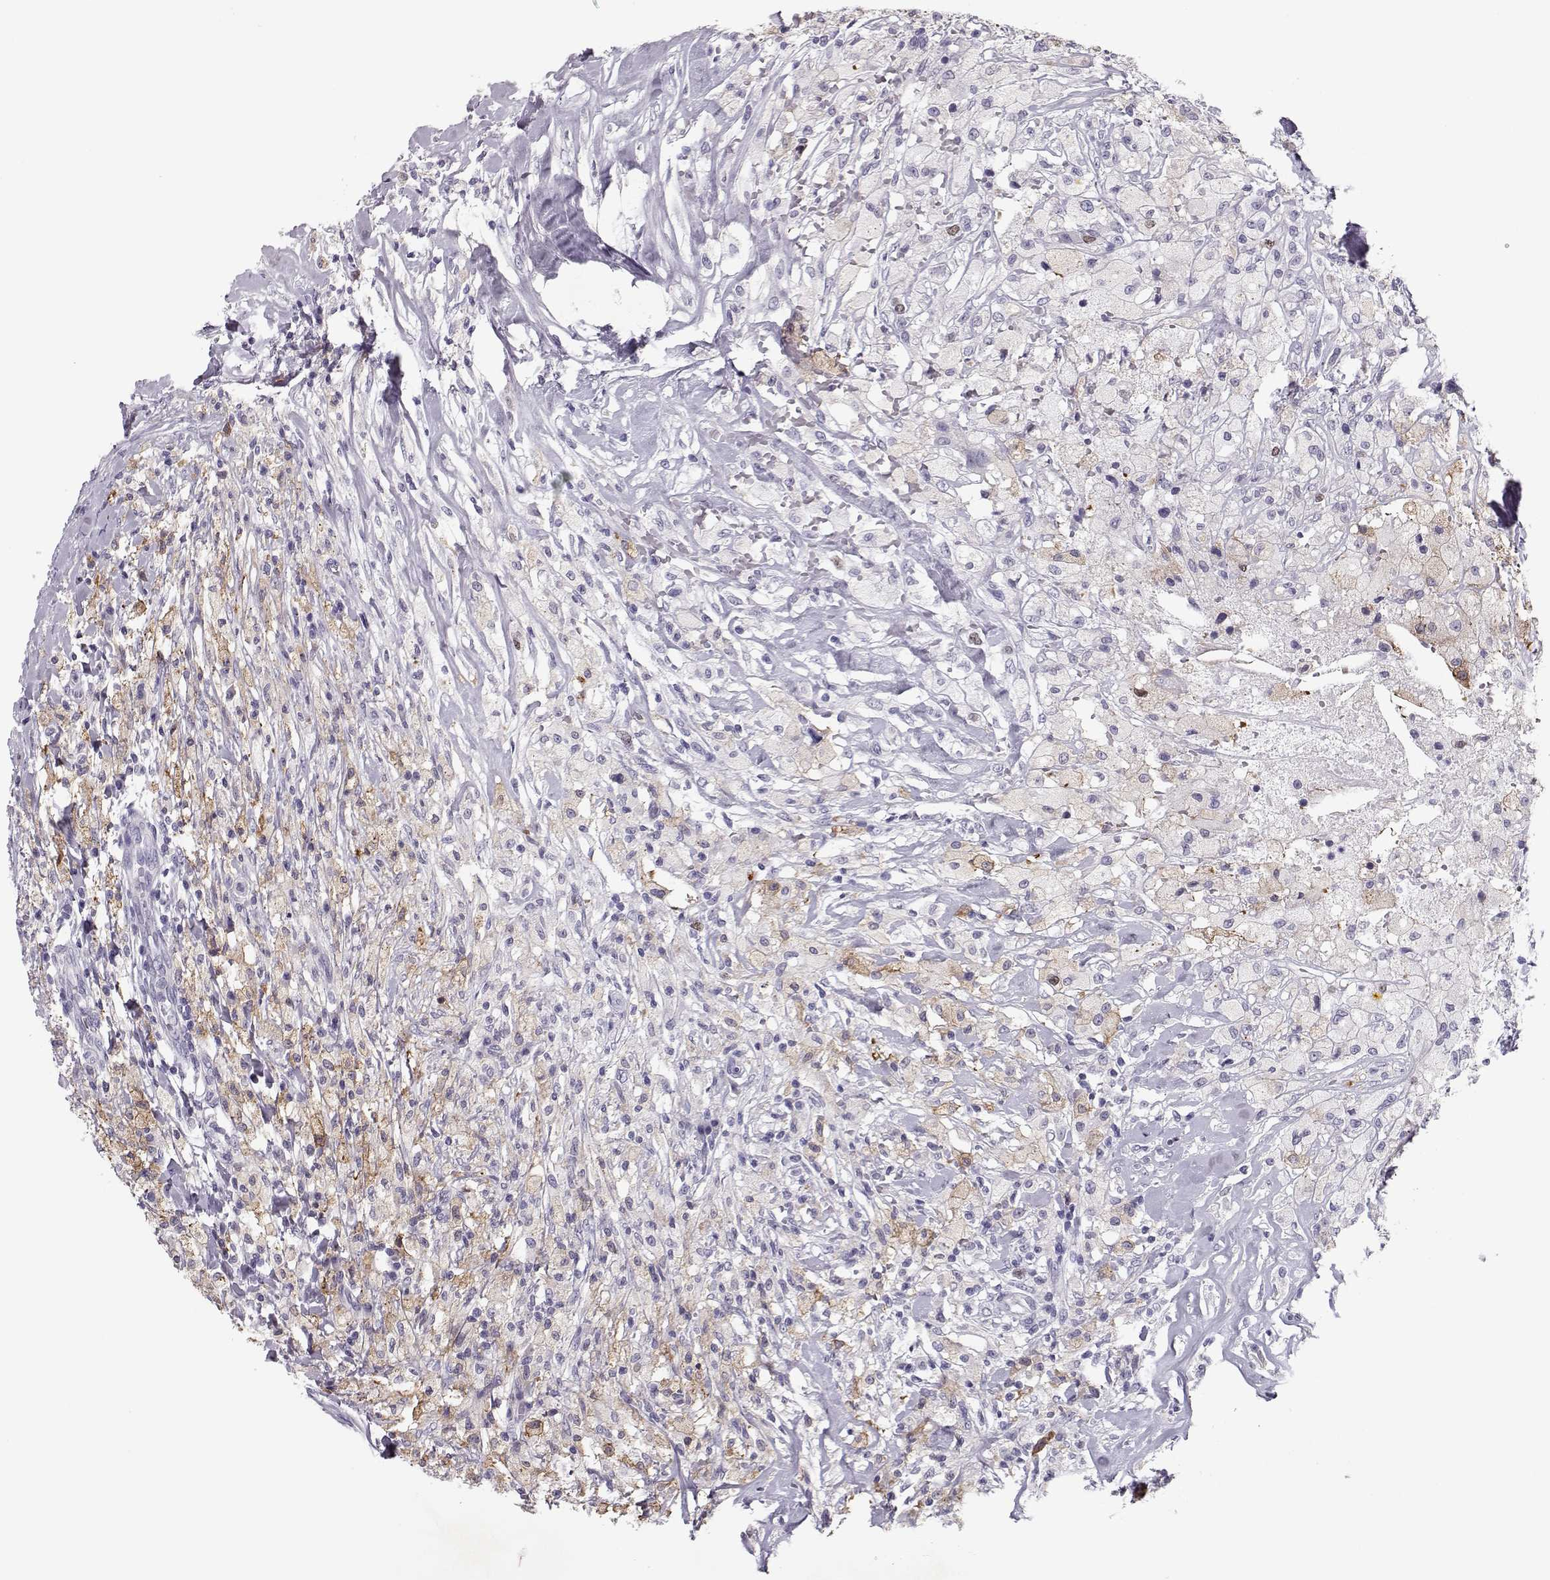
{"staining": {"intensity": "negative", "quantity": "none", "location": "none"}, "tissue": "testis cancer", "cell_type": "Tumor cells", "image_type": "cancer", "snomed": [{"axis": "morphology", "description": "Necrosis, NOS"}, {"axis": "morphology", "description": "Carcinoma, Embryonal, NOS"}, {"axis": "topography", "description": "Testis"}], "caption": "Protein analysis of testis cancer exhibits no significant positivity in tumor cells.", "gene": "SGO1", "patient": {"sex": "male", "age": 19}}